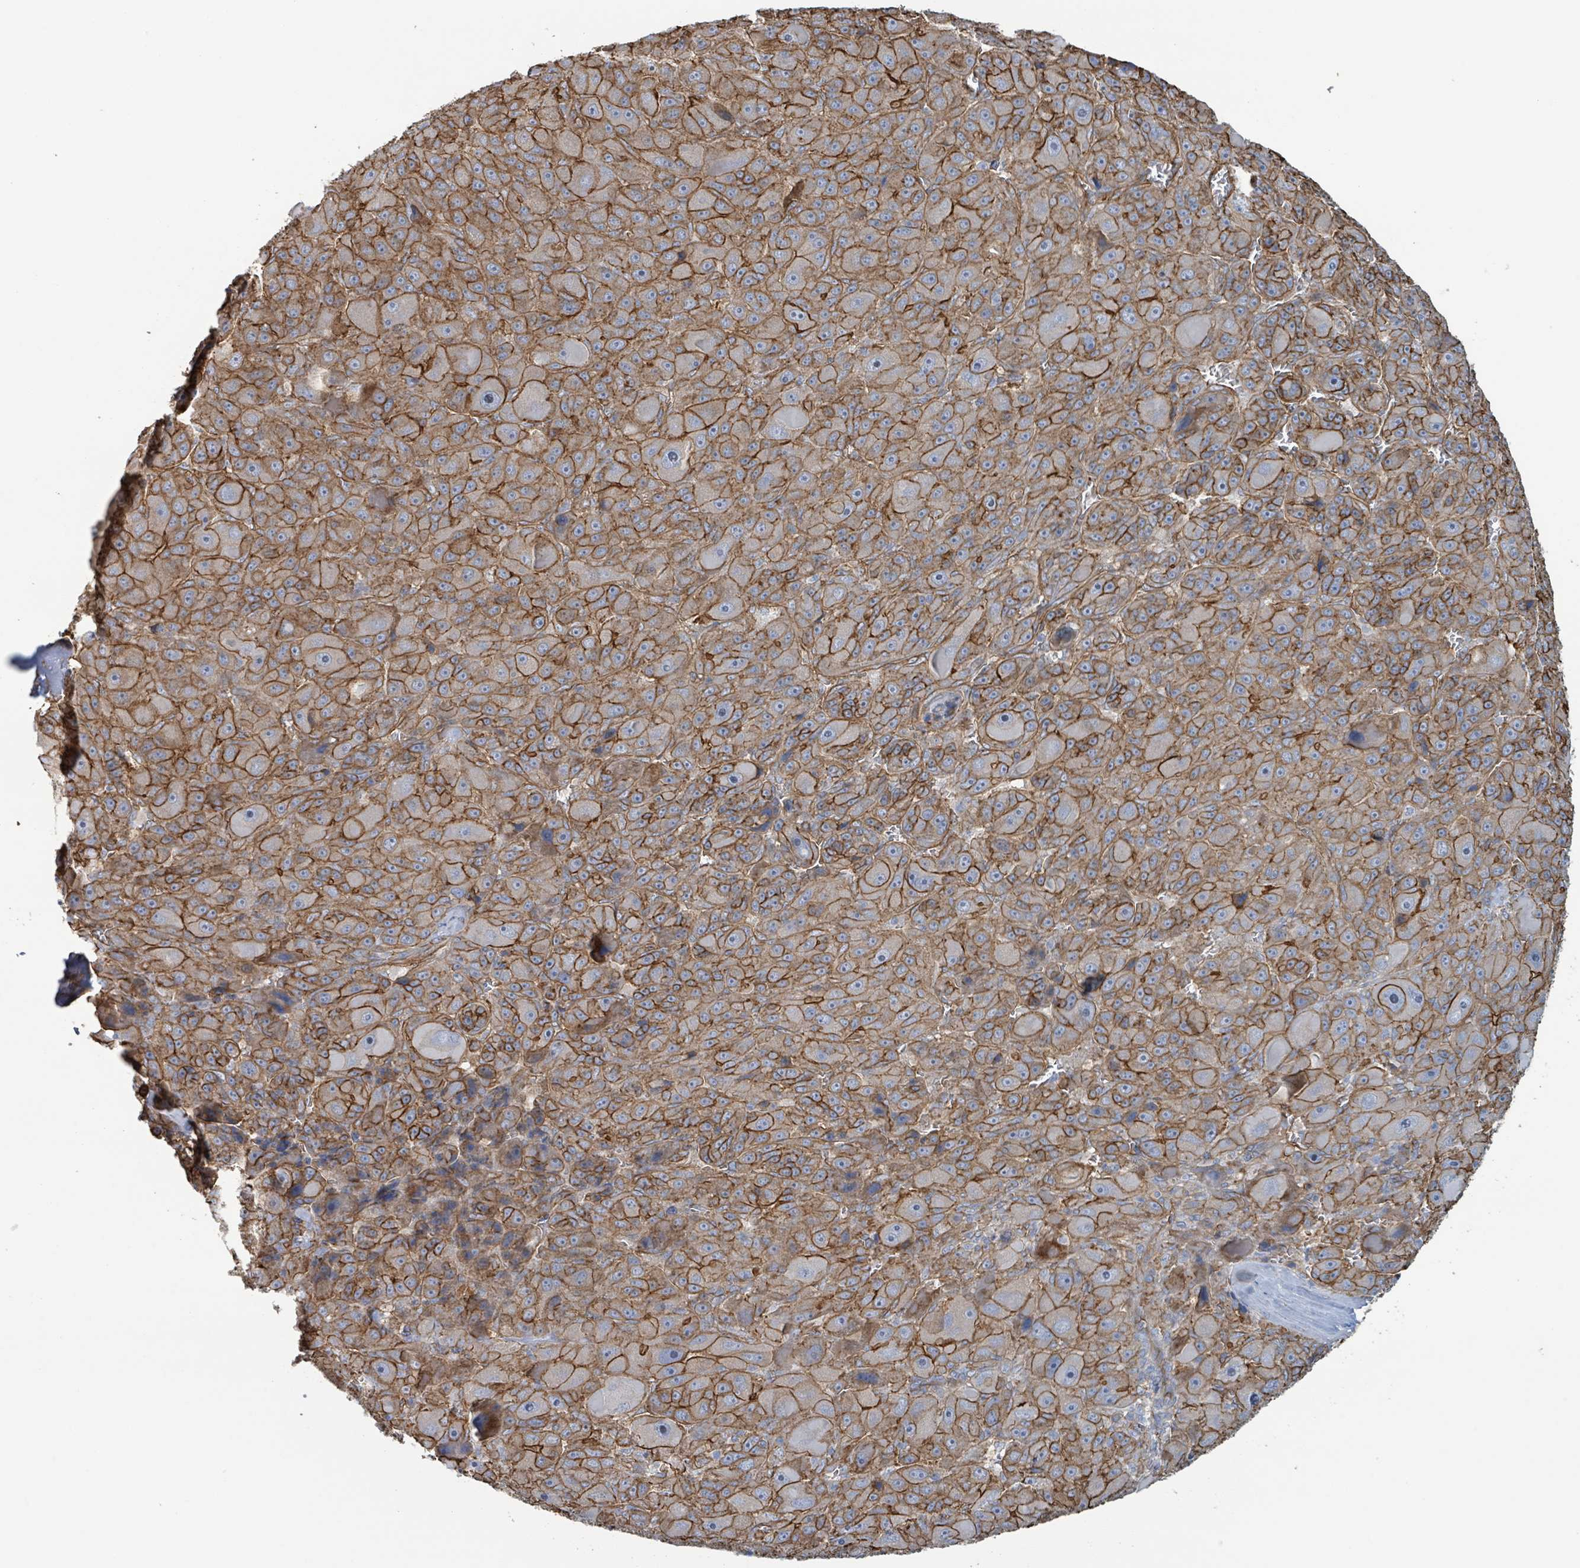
{"staining": {"intensity": "moderate", "quantity": ">75%", "location": "cytoplasmic/membranous"}, "tissue": "liver cancer", "cell_type": "Tumor cells", "image_type": "cancer", "snomed": [{"axis": "morphology", "description": "Carcinoma, Hepatocellular, NOS"}, {"axis": "topography", "description": "Liver"}], "caption": "A photomicrograph of human liver cancer (hepatocellular carcinoma) stained for a protein reveals moderate cytoplasmic/membranous brown staining in tumor cells. The staining was performed using DAB to visualize the protein expression in brown, while the nuclei were stained in blue with hematoxylin (Magnification: 20x).", "gene": "LDOC1", "patient": {"sex": "male", "age": 76}}